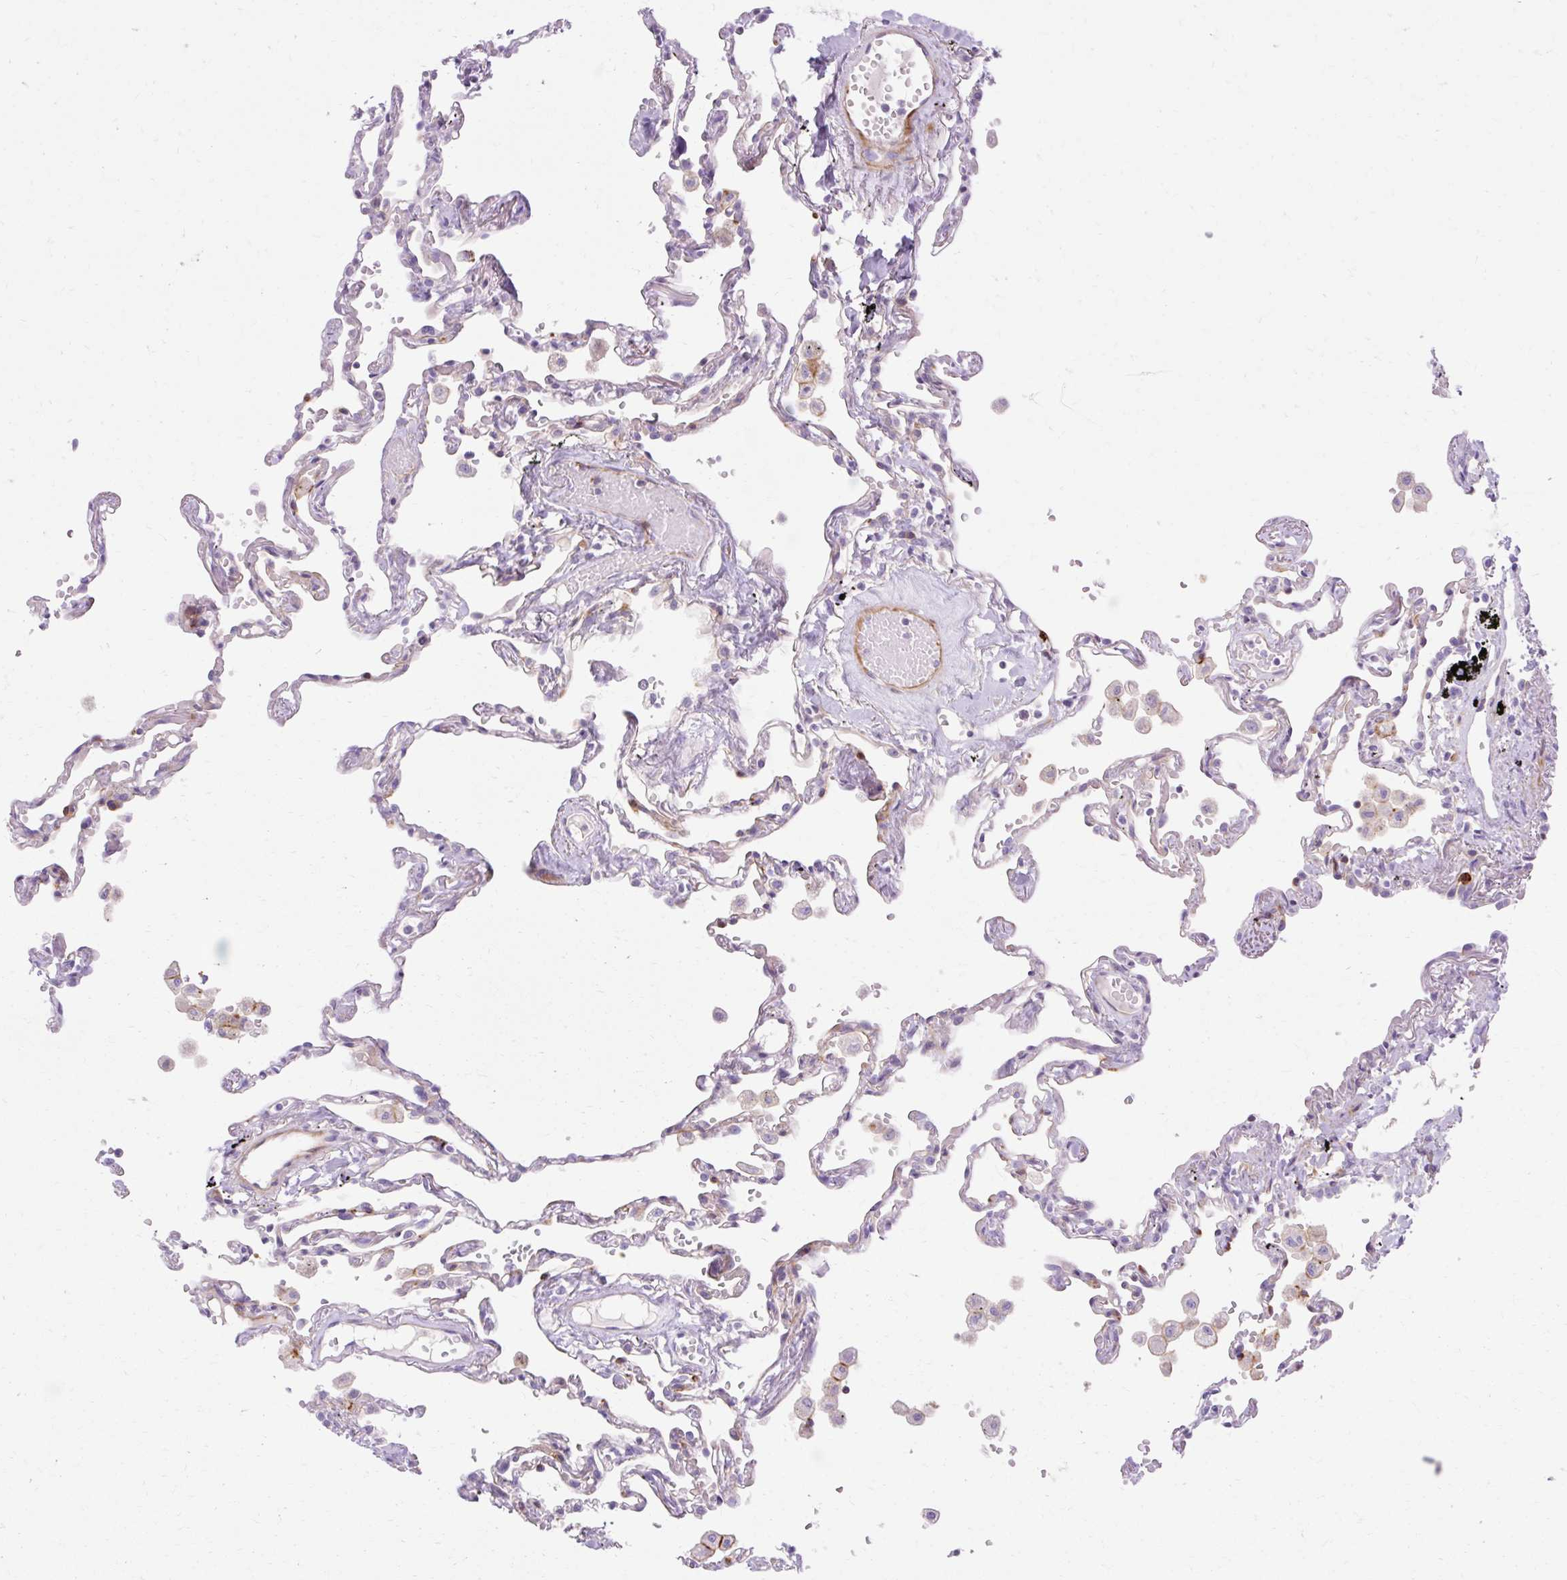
{"staining": {"intensity": "negative", "quantity": "none", "location": "none"}, "tissue": "lung", "cell_type": "Alveolar cells", "image_type": "normal", "snomed": [{"axis": "morphology", "description": "Normal tissue, NOS"}, {"axis": "topography", "description": "Lung"}], "caption": "Protein analysis of benign lung exhibits no significant staining in alveolar cells. (Stains: DAB (3,3'-diaminobenzidine) immunohistochemistry with hematoxylin counter stain, Microscopy: brightfield microscopy at high magnification).", "gene": "CORO7", "patient": {"sex": "female", "age": 67}}